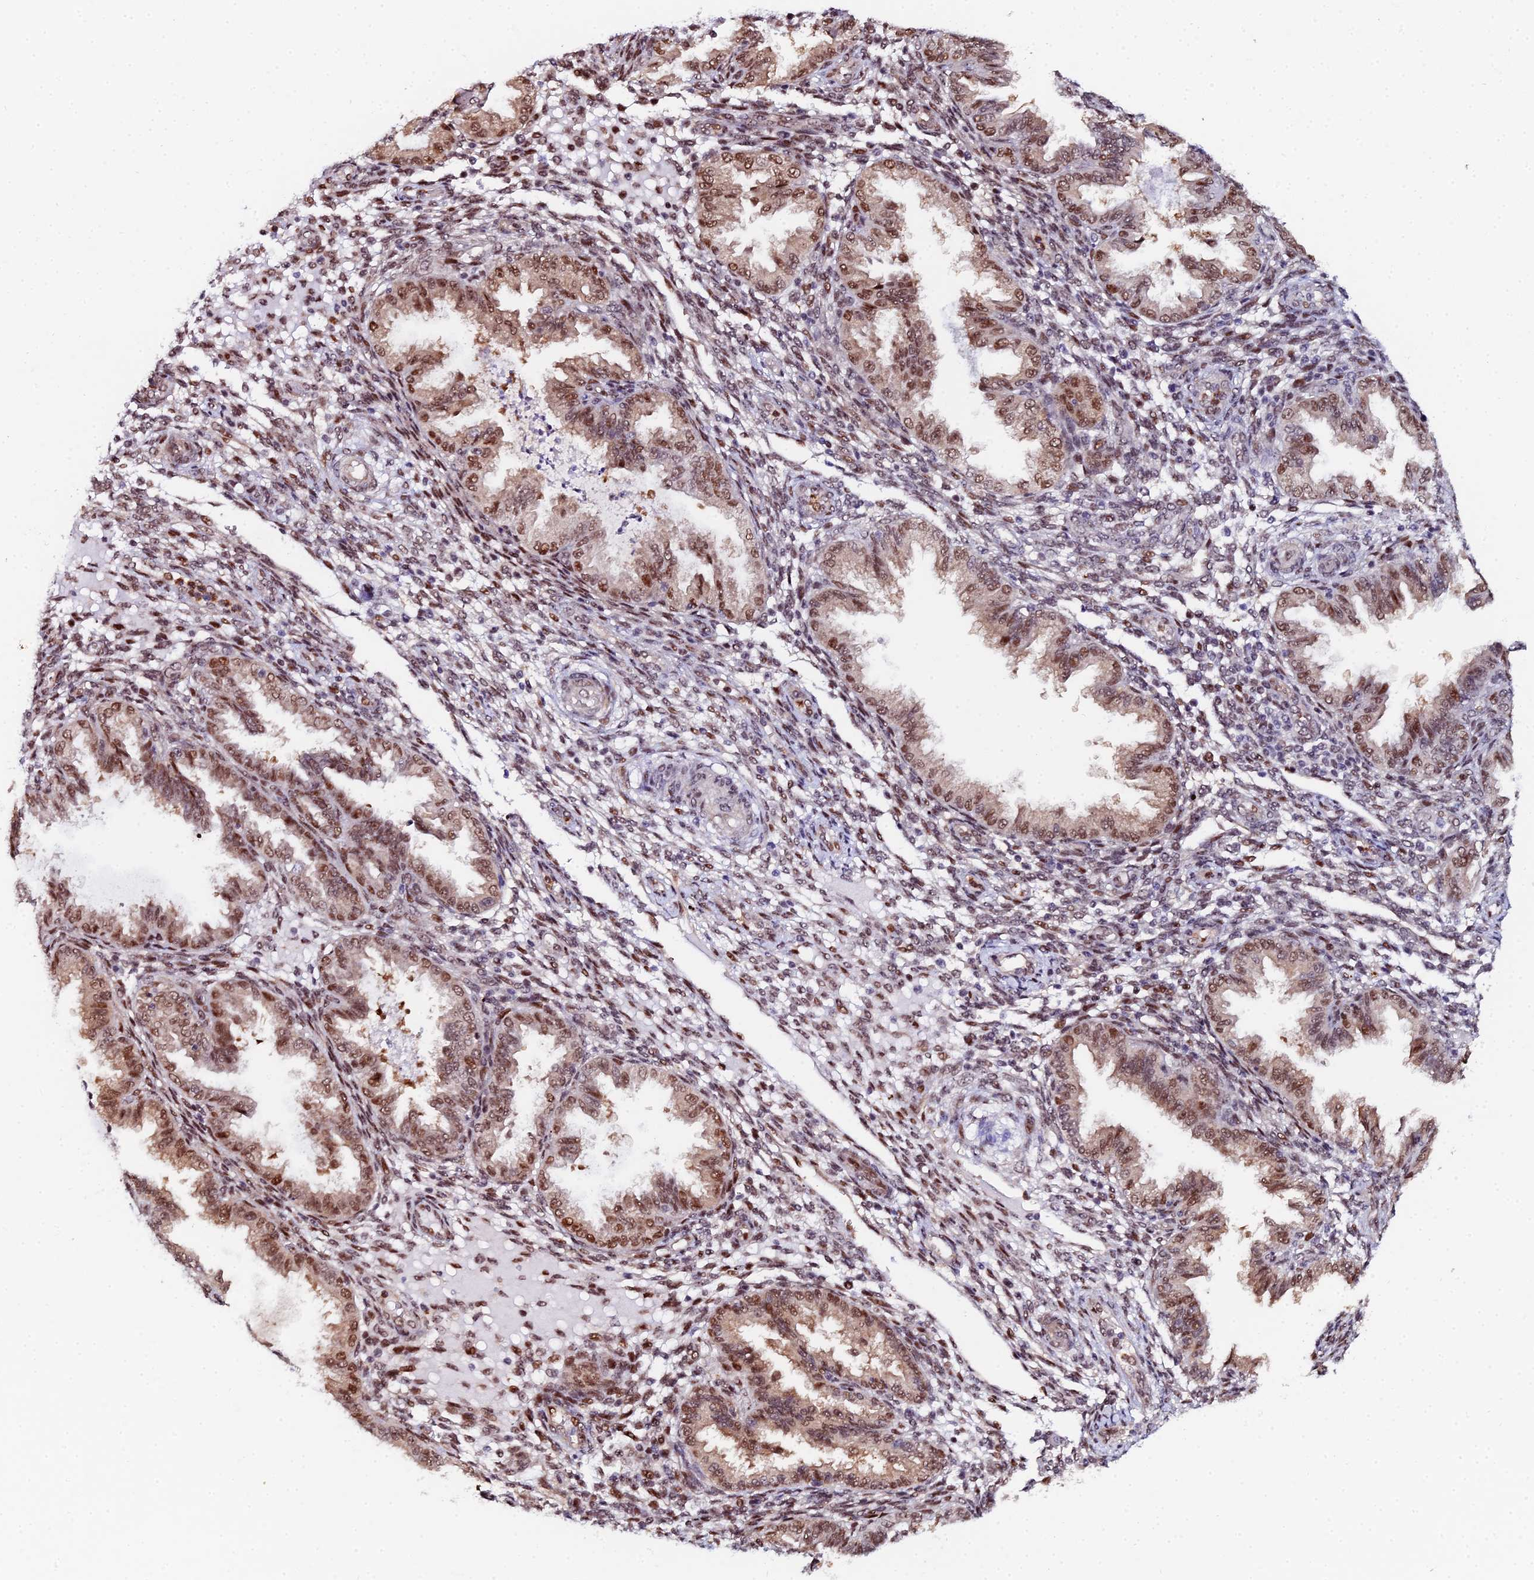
{"staining": {"intensity": "moderate", "quantity": ">75%", "location": "nuclear"}, "tissue": "endometrium", "cell_type": "Cells in endometrial stroma", "image_type": "normal", "snomed": [{"axis": "morphology", "description": "Normal tissue, NOS"}, {"axis": "topography", "description": "Endometrium"}], "caption": "Brown immunohistochemical staining in benign endometrium shows moderate nuclear positivity in approximately >75% of cells in endometrial stroma.", "gene": "TIFA", "patient": {"sex": "female", "age": 33}}